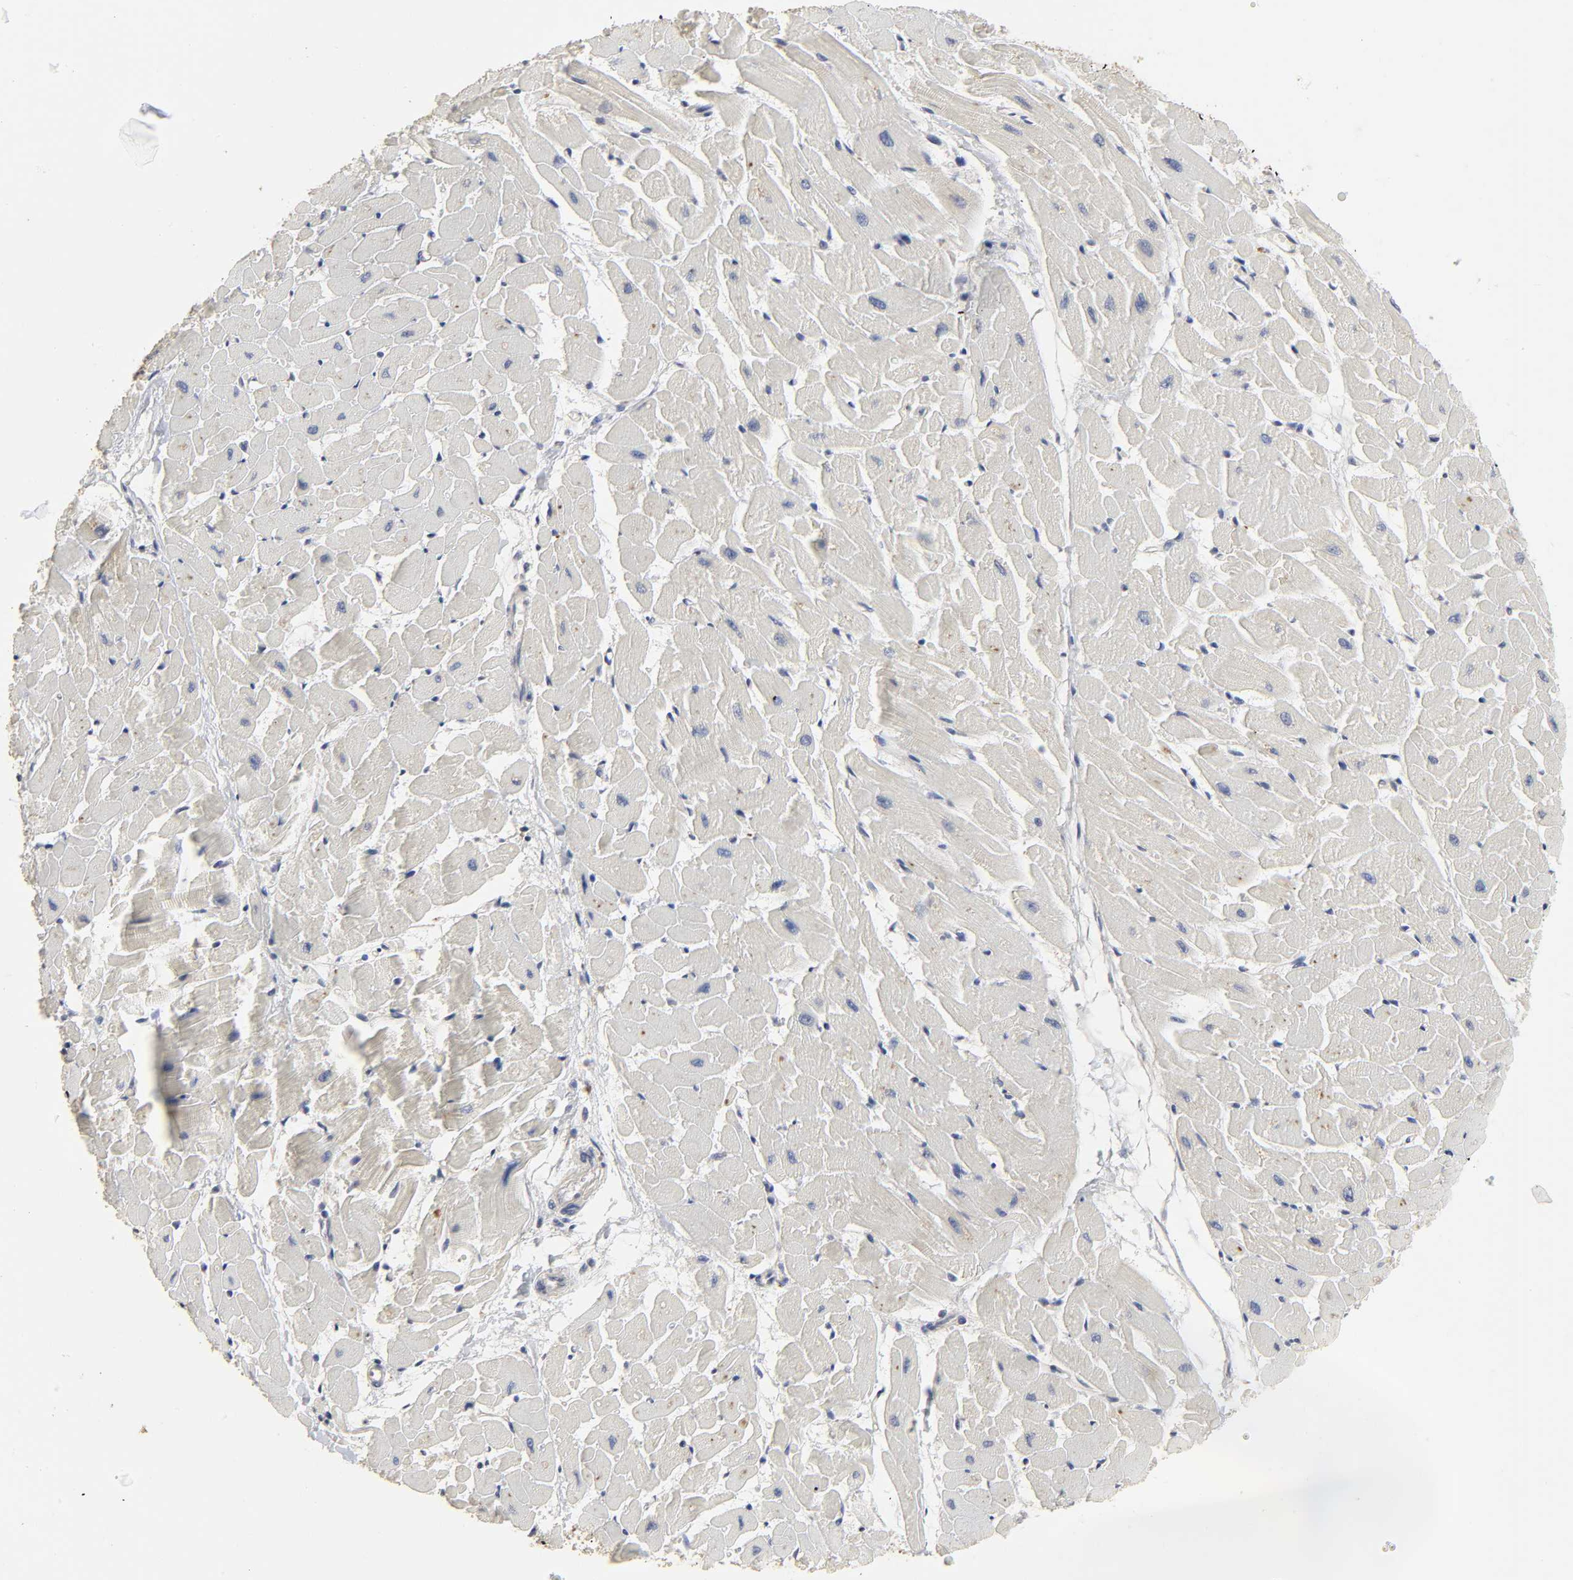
{"staining": {"intensity": "weak", "quantity": "<25%", "location": "cytoplasmic/membranous"}, "tissue": "heart muscle", "cell_type": "Cardiomyocytes", "image_type": "normal", "snomed": [{"axis": "morphology", "description": "Normal tissue, NOS"}, {"axis": "topography", "description": "Heart"}], "caption": "IHC photomicrograph of benign heart muscle: heart muscle stained with DAB (3,3'-diaminobenzidine) exhibits no significant protein expression in cardiomyocytes.", "gene": "SLC10A2", "patient": {"sex": "female", "age": 19}}